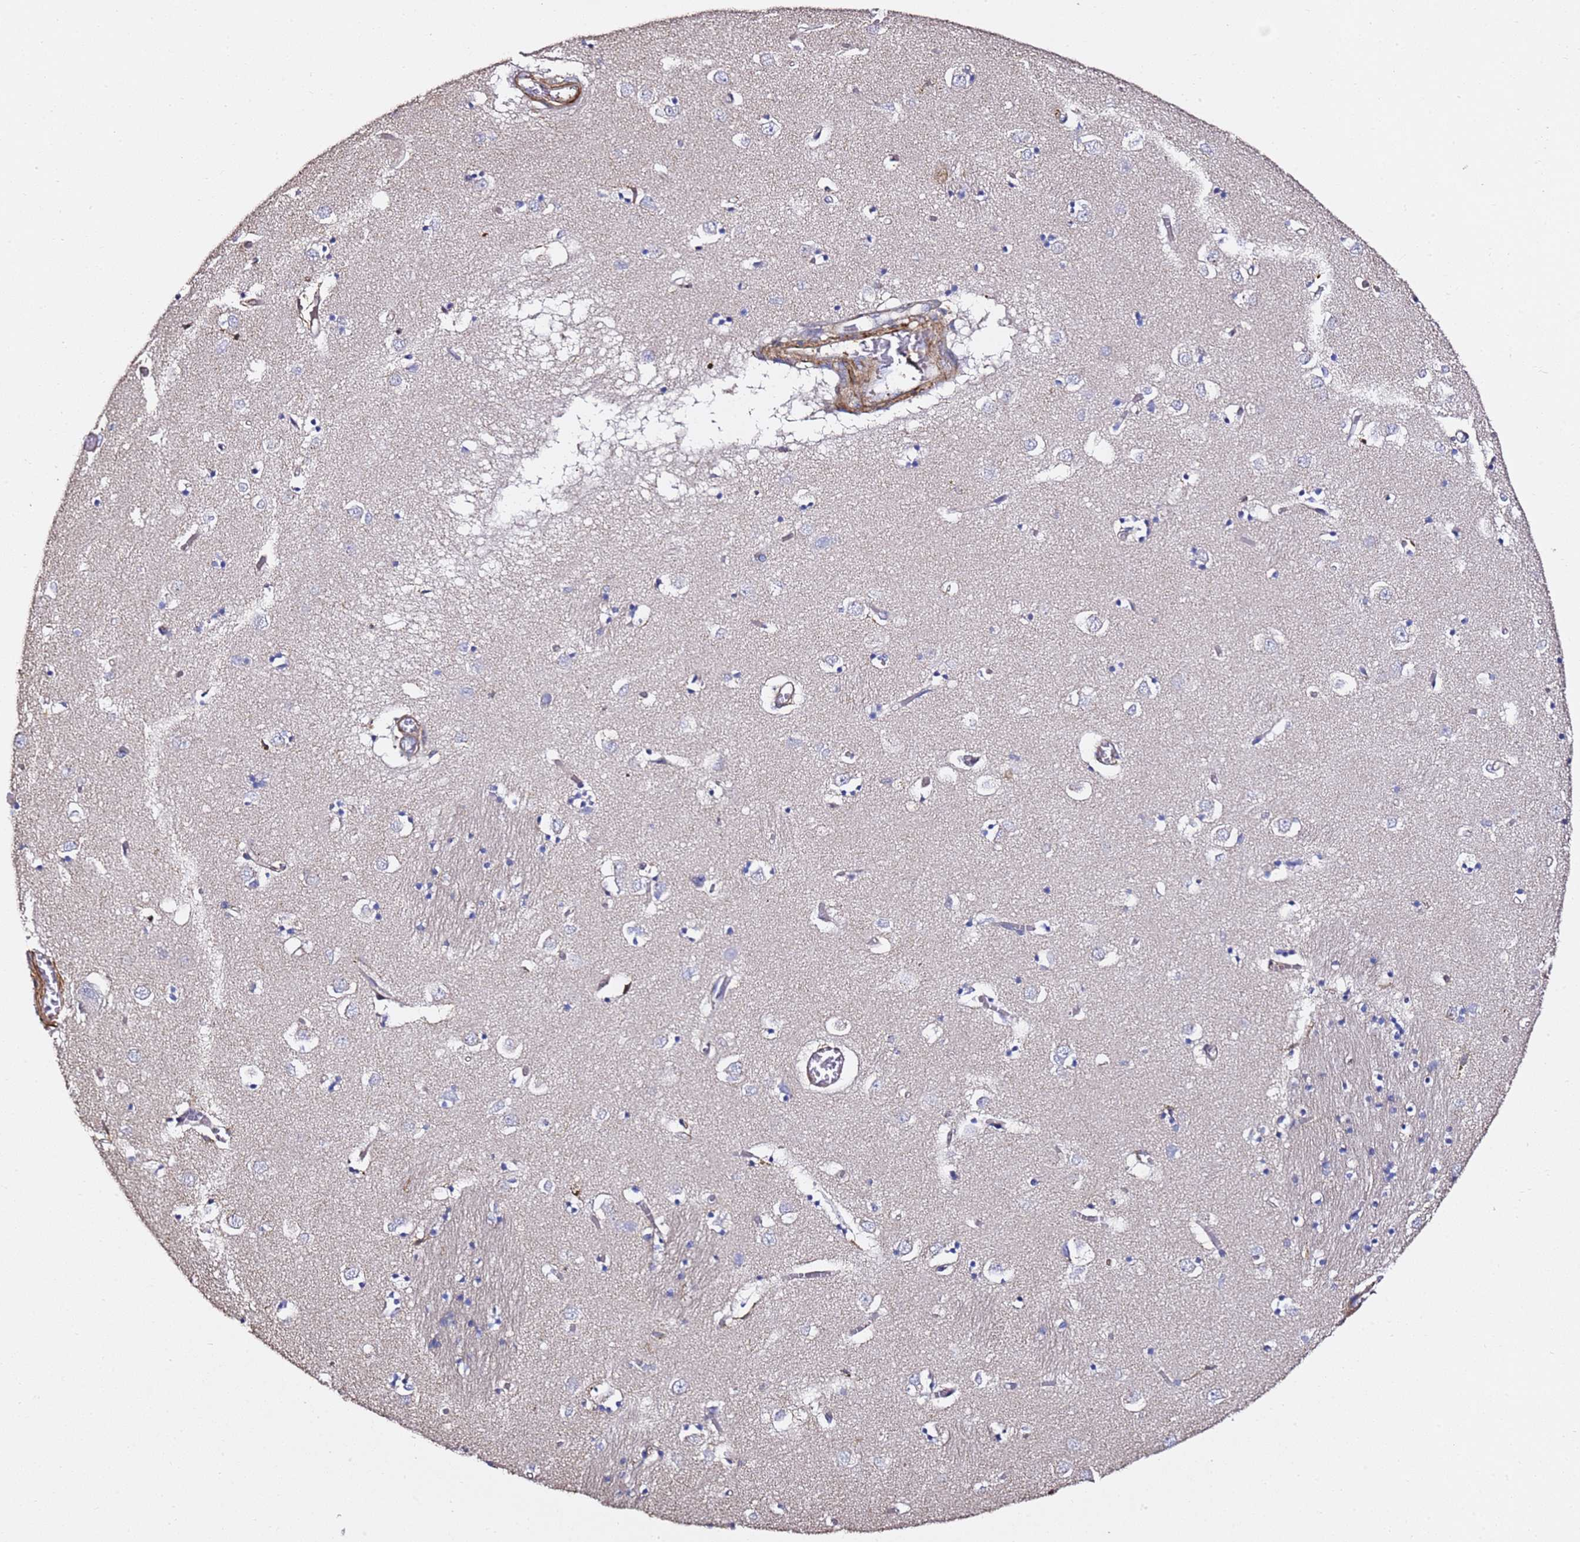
{"staining": {"intensity": "negative", "quantity": "none", "location": "none"}, "tissue": "caudate", "cell_type": "Glial cells", "image_type": "normal", "snomed": [{"axis": "morphology", "description": "Normal tissue, NOS"}, {"axis": "topography", "description": "Lateral ventricle wall"}], "caption": "An immunohistochemistry histopathology image of benign caudate is shown. There is no staining in glial cells of caudate.", "gene": "ZFP36L2", "patient": {"sex": "male", "age": 70}}